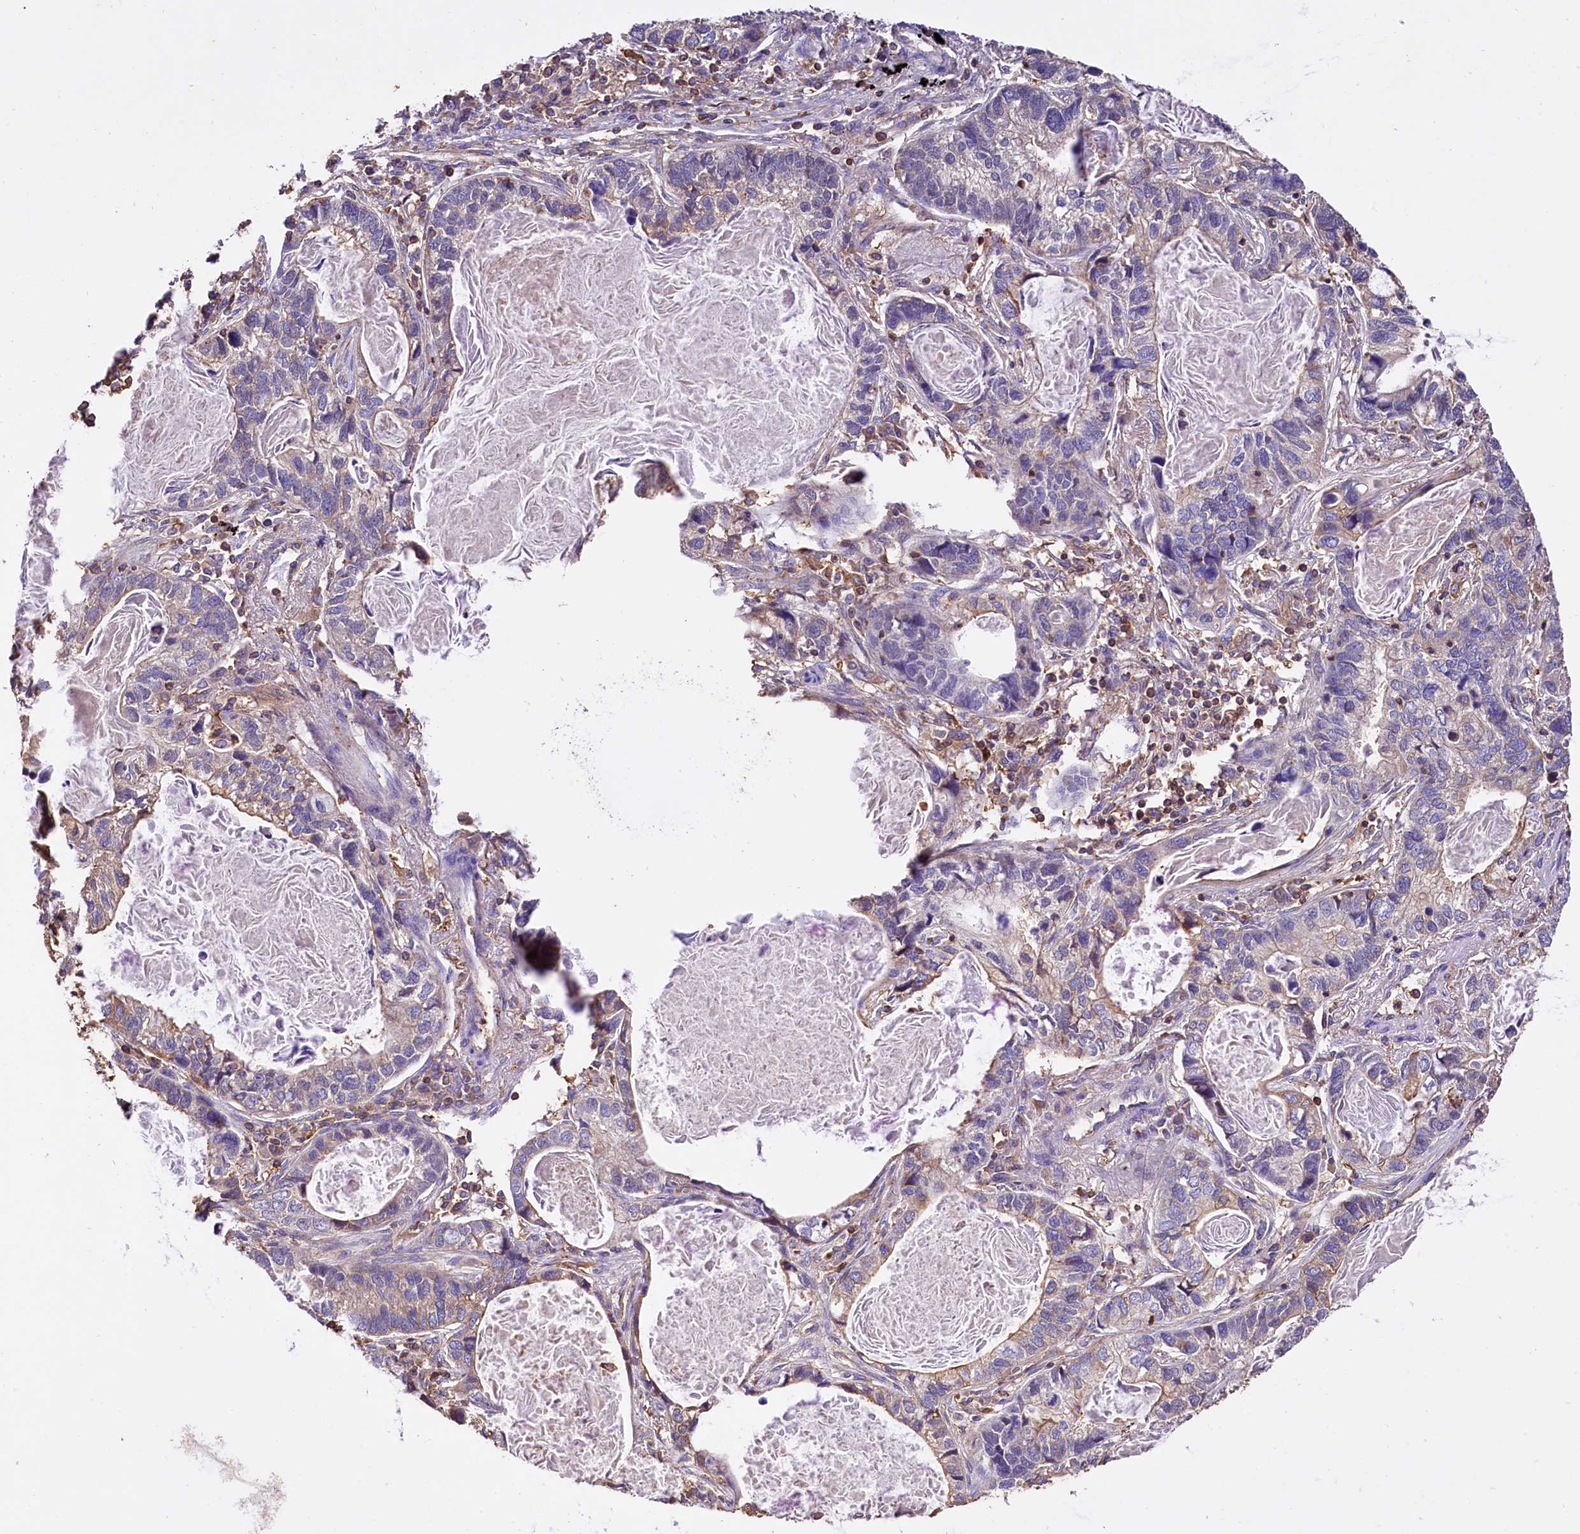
{"staining": {"intensity": "weak", "quantity": "<25%", "location": "cytoplasmic/membranous"}, "tissue": "lung cancer", "cell_type": "Tumor cells", "image_type": "cancer", "snomed": [{"axis": "morphology", "description": "Adenocarcinoma, NOS"}, {"axis": "topography", "description": "Lung"}], "caption": "A histopathology image of adenocarcinoma (lung) stained for a protein shows no brown staining in tumor cells. (DAB IHC with hematoxylin counter stain).", "gene": "RARS2", "patient": {"sex": "male", "age": 67}}